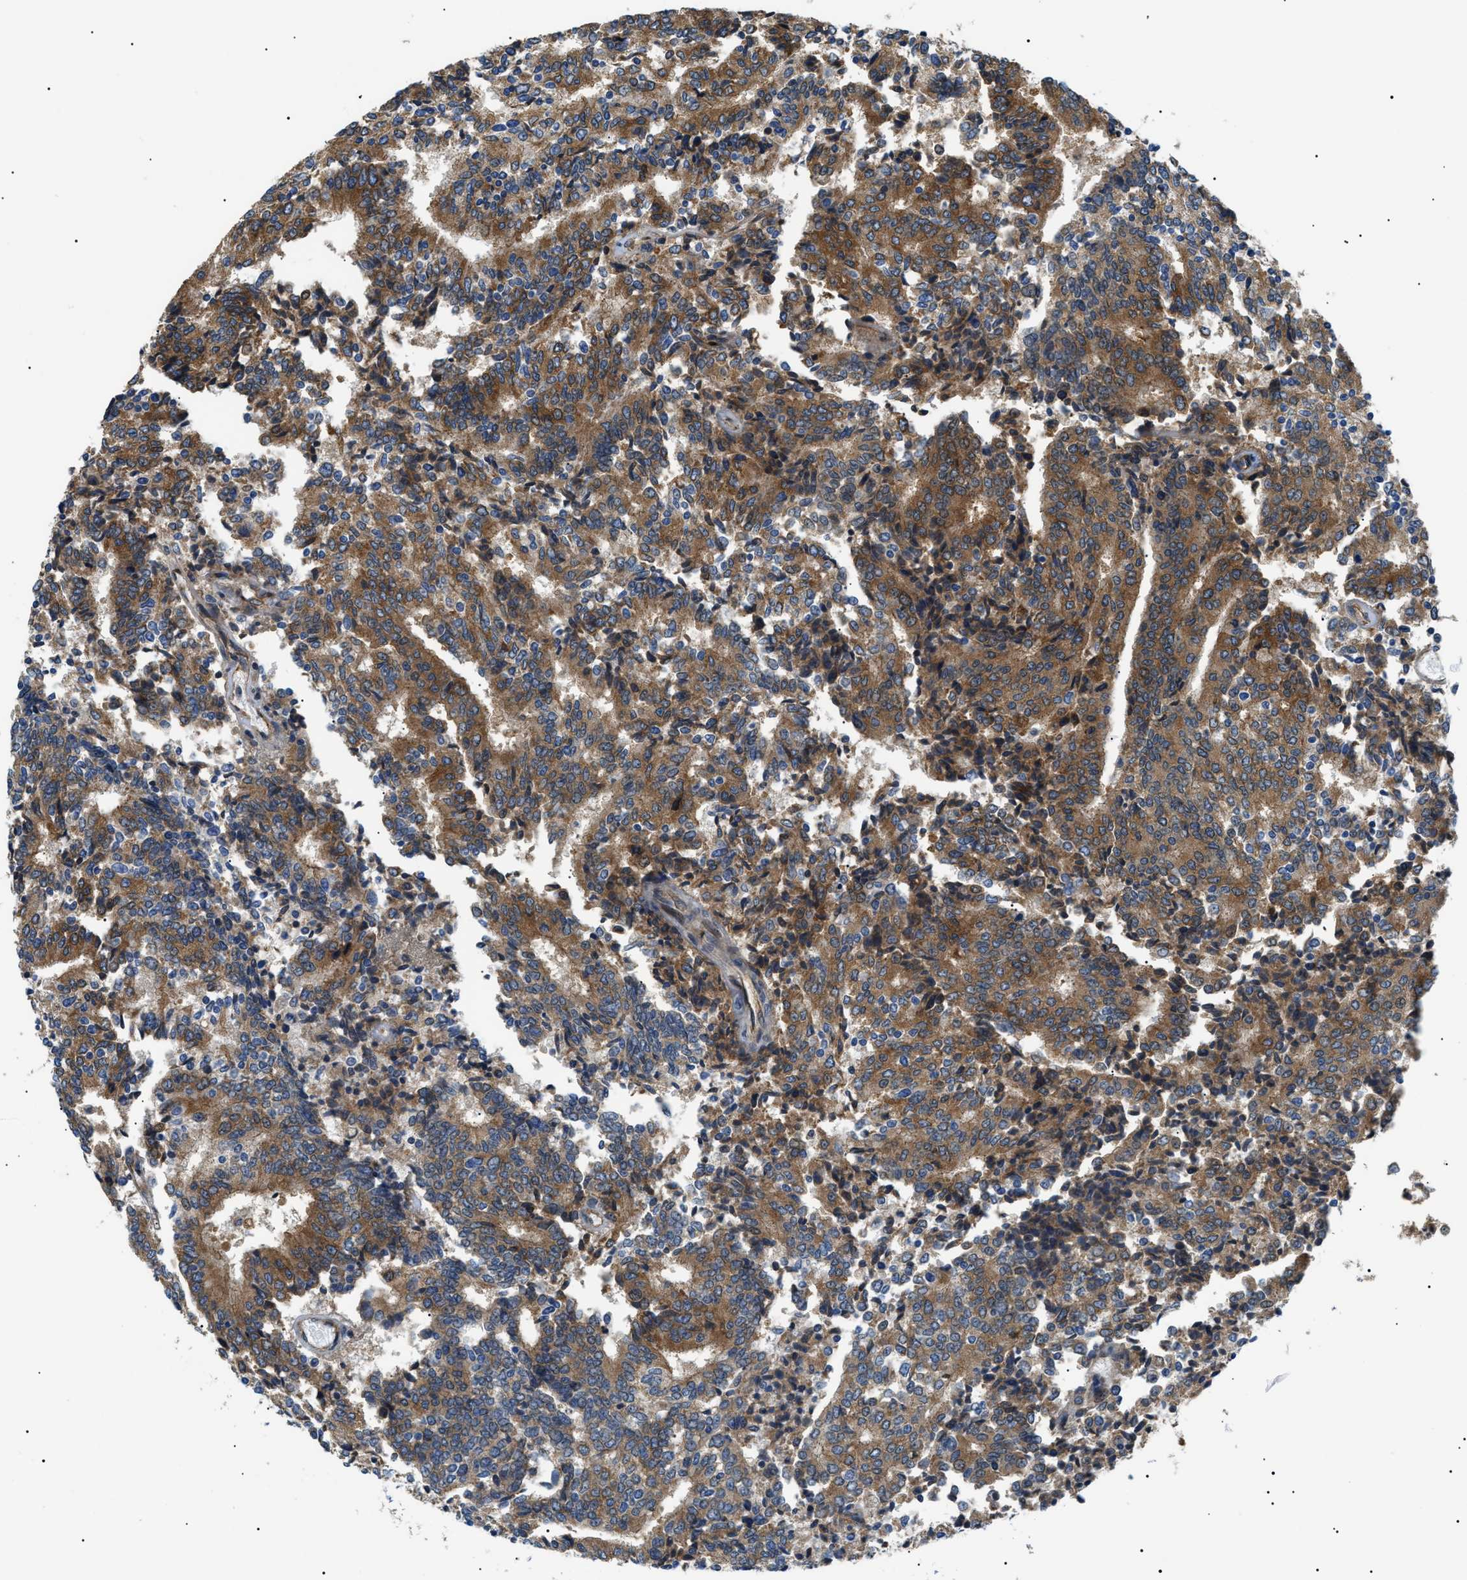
{"staining": {"intensity": "moderate", "quantity": ">75%", "location": "cytoplasmic/membranous"}, "tissue": "prostate cancer", "cell_type": "Tumor cells", "image_type": "cancer", "snomed": [{"axis": "morphology", "description": "Normal tissue, NOS"}, {"axis": "morphology", "description": "Adenocarcinoma, High grade"}, {"axis": "topography", "description": "Prostate"}, {"axis": "topography", "description": "Seminal veicle"}], "caption": "Tumor cells show moderate cytoplasmic/membranous positivity in about >75% of cells in prostate adenocarcinoma (high-grade). (DAB IHC with brightfield microscopy, high magnification).", "gene": "SRPK1", "patient": {"sex": "male", "age": 55}}